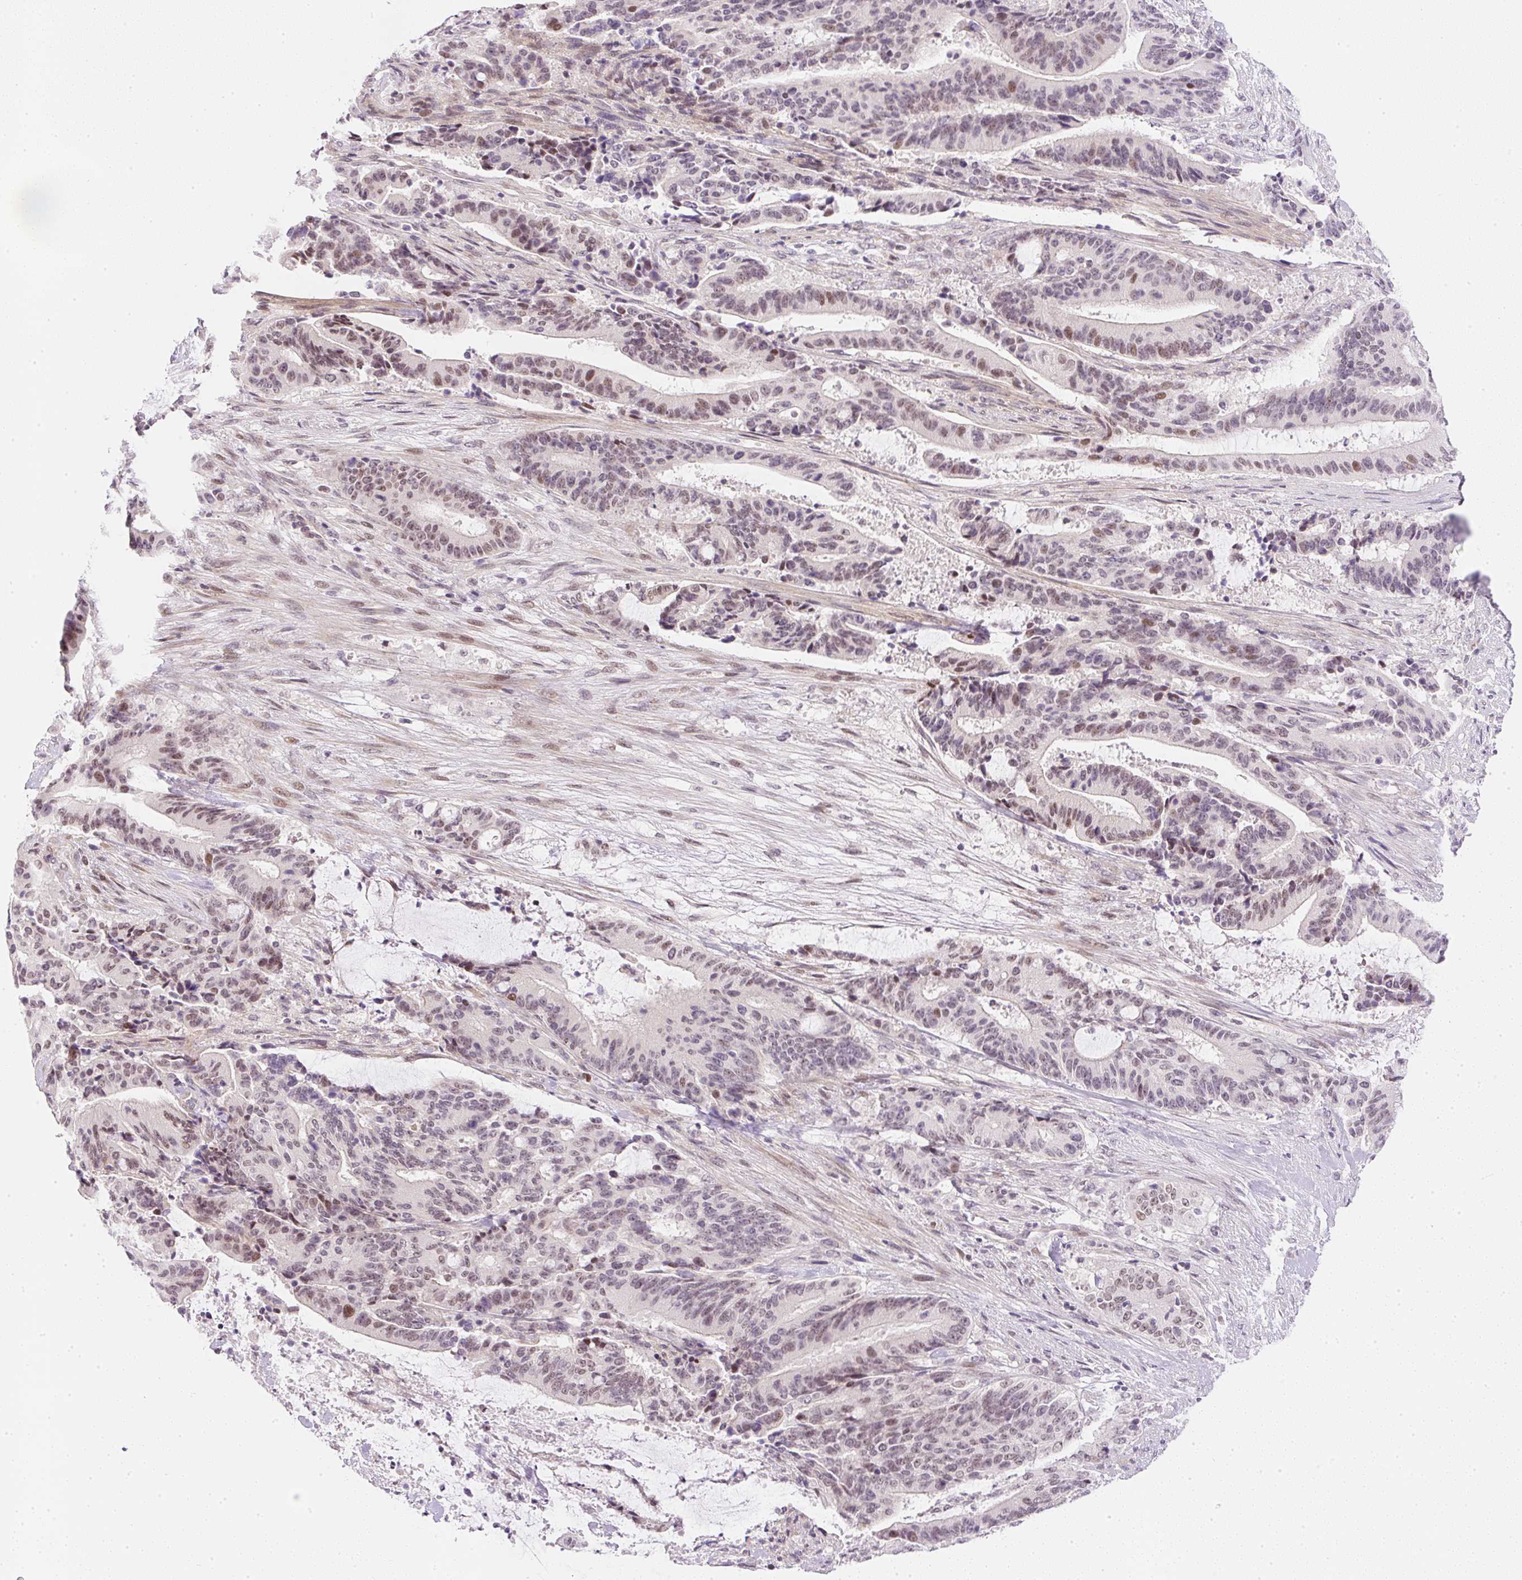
{"staining": {"intensity": "moderate", "quantity": "25%-75%", "location": "nuclear"}, "tissue": "liver cancer", "cell_type": "Tumor cells", "image_type": "cancer", "snomed": [{"axis": "morphology", "description": "Normal tissue, NOS"}, {"axis": "morphology", "description": "Cholangiocarcinoma"}, {"axis": "topography", "description": "Liver"}, {"axis": "topography", "description": "Peripheral nerve tissue"}], "caption": "A histopathology image of human liver cancer stained for a protein shows moderate nuclear brown staining in tumor cells.", "gene": "DPPA4", "patient": {"sex": "female", "age": 73}}